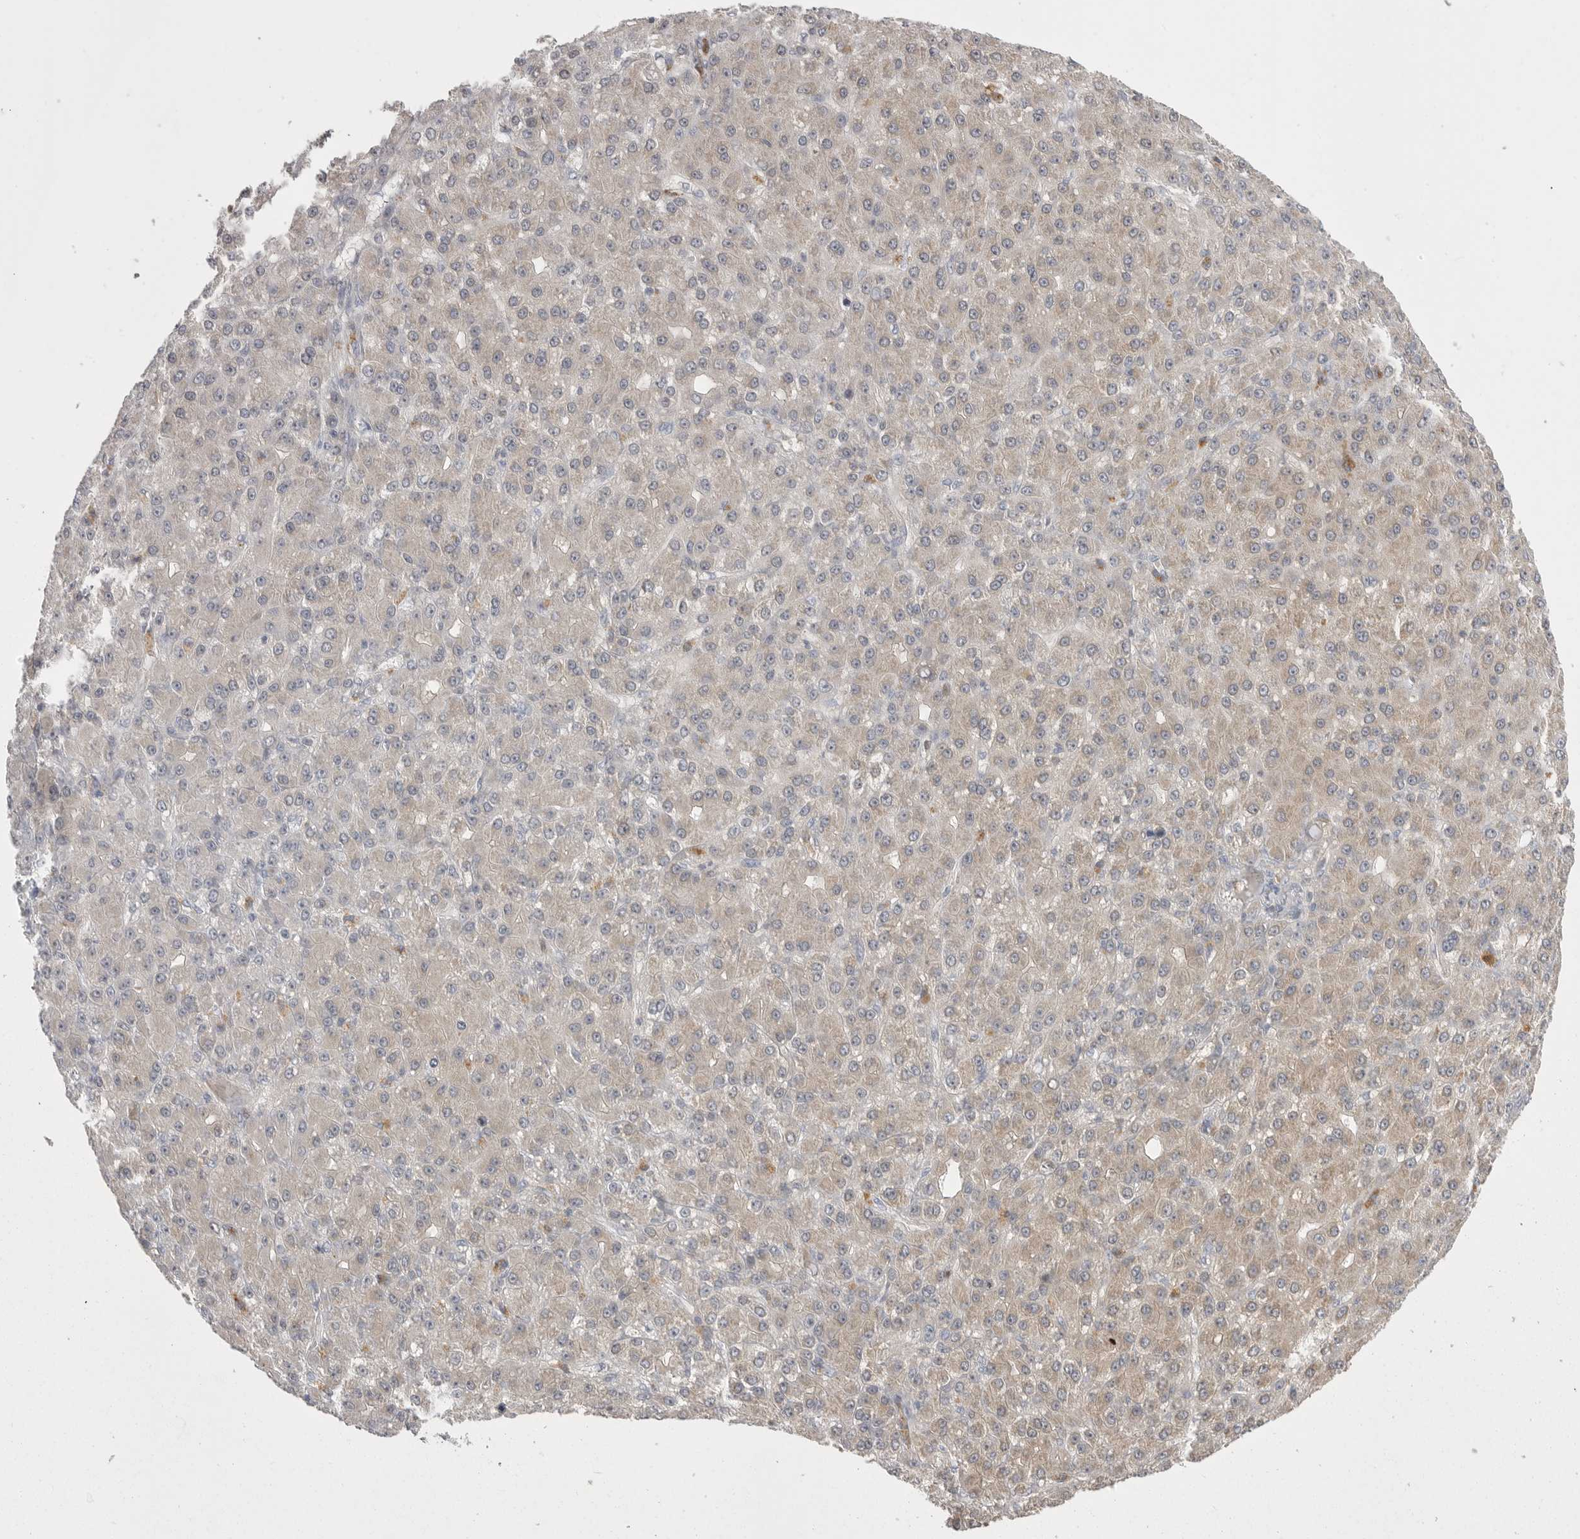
{"staining": {"intensity": "weak", "quantity": "<25%", "location": "cytoplasmic/membranous"}, "tissue": "liver cancer", "cell_type": "Tumor cells", "image_type": "cancer", "snomed": [{"axis": "morphology", "description": "Carcinoma, Hepatocellular, NOS"}, {"axis": "topography", "description": "Liver"}], "caption": "Tumor cells show no significant protein expression in liver hepatocellular carcinoma.", "gene": "KYAT3", "patient": {"sex": "male", "age": 67}}